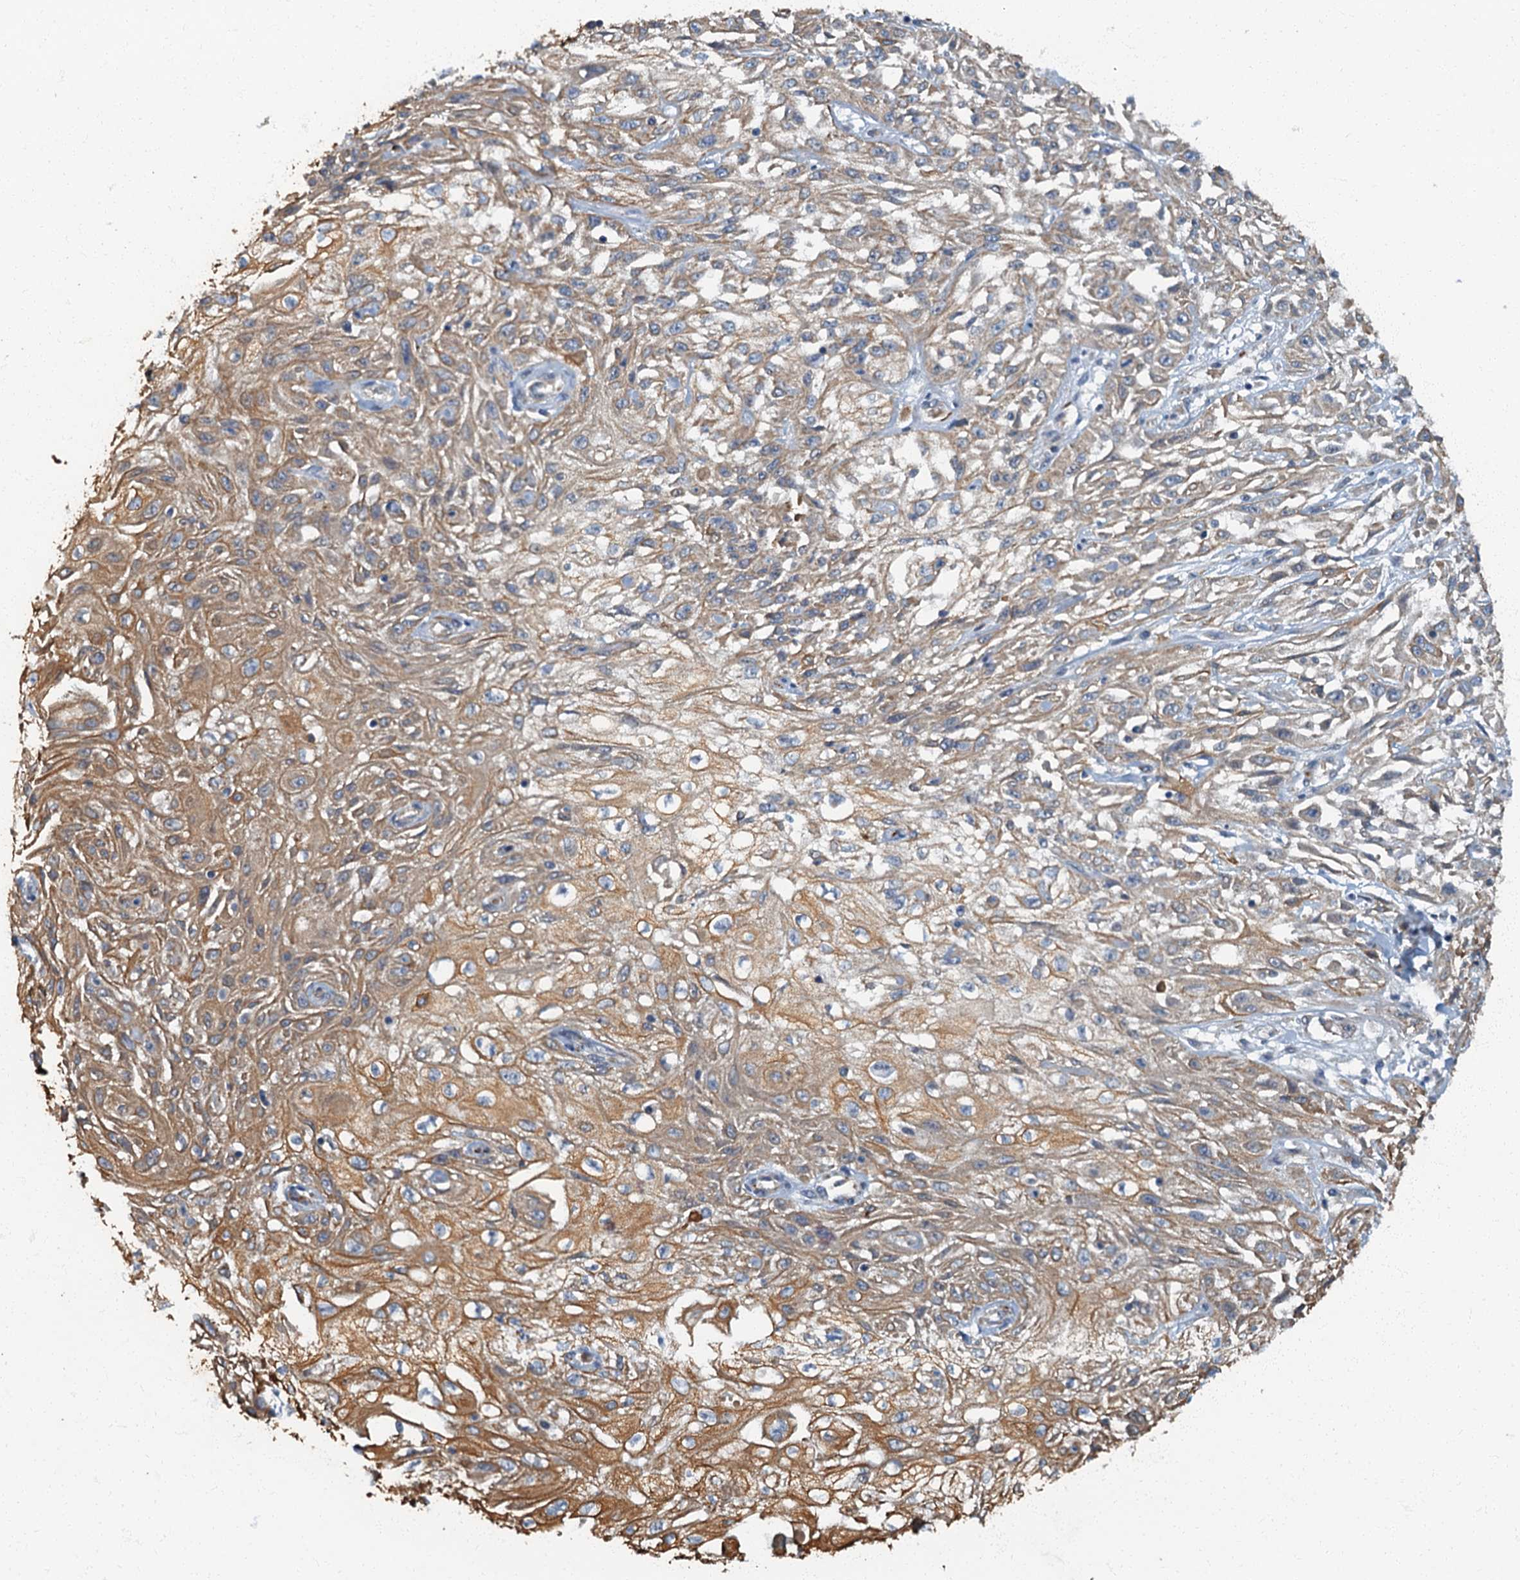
{"staining": {"intensity": "moderate", "quantity": ">75%", "location": "cytoplasmic/membranous"}, "tissue": "skin cancer", "cell_type": "Tumor cells", "image_type": "cancer", "snomed": [{"axis": "morphology", "description": "Squamous cell carcinoma, NOS"}, {"axis": "morphology", "description": "Squamous cell carcinoma, metastatic, NOS"}, {"axis": "topography", "description": "Skin"}, {"axis": "topography", "description": "Lymph node"}], "caption": "A high-resolution image shows immunohistochemistry (IHC) staining of skin cancer (squamous cell carcinoma), which exhibits moderate cytoplasmic/membranous positivity in approximately >75% of tumor cells.", "gene": "ARL11", "patient": {"sex": "male", "age": 75}}